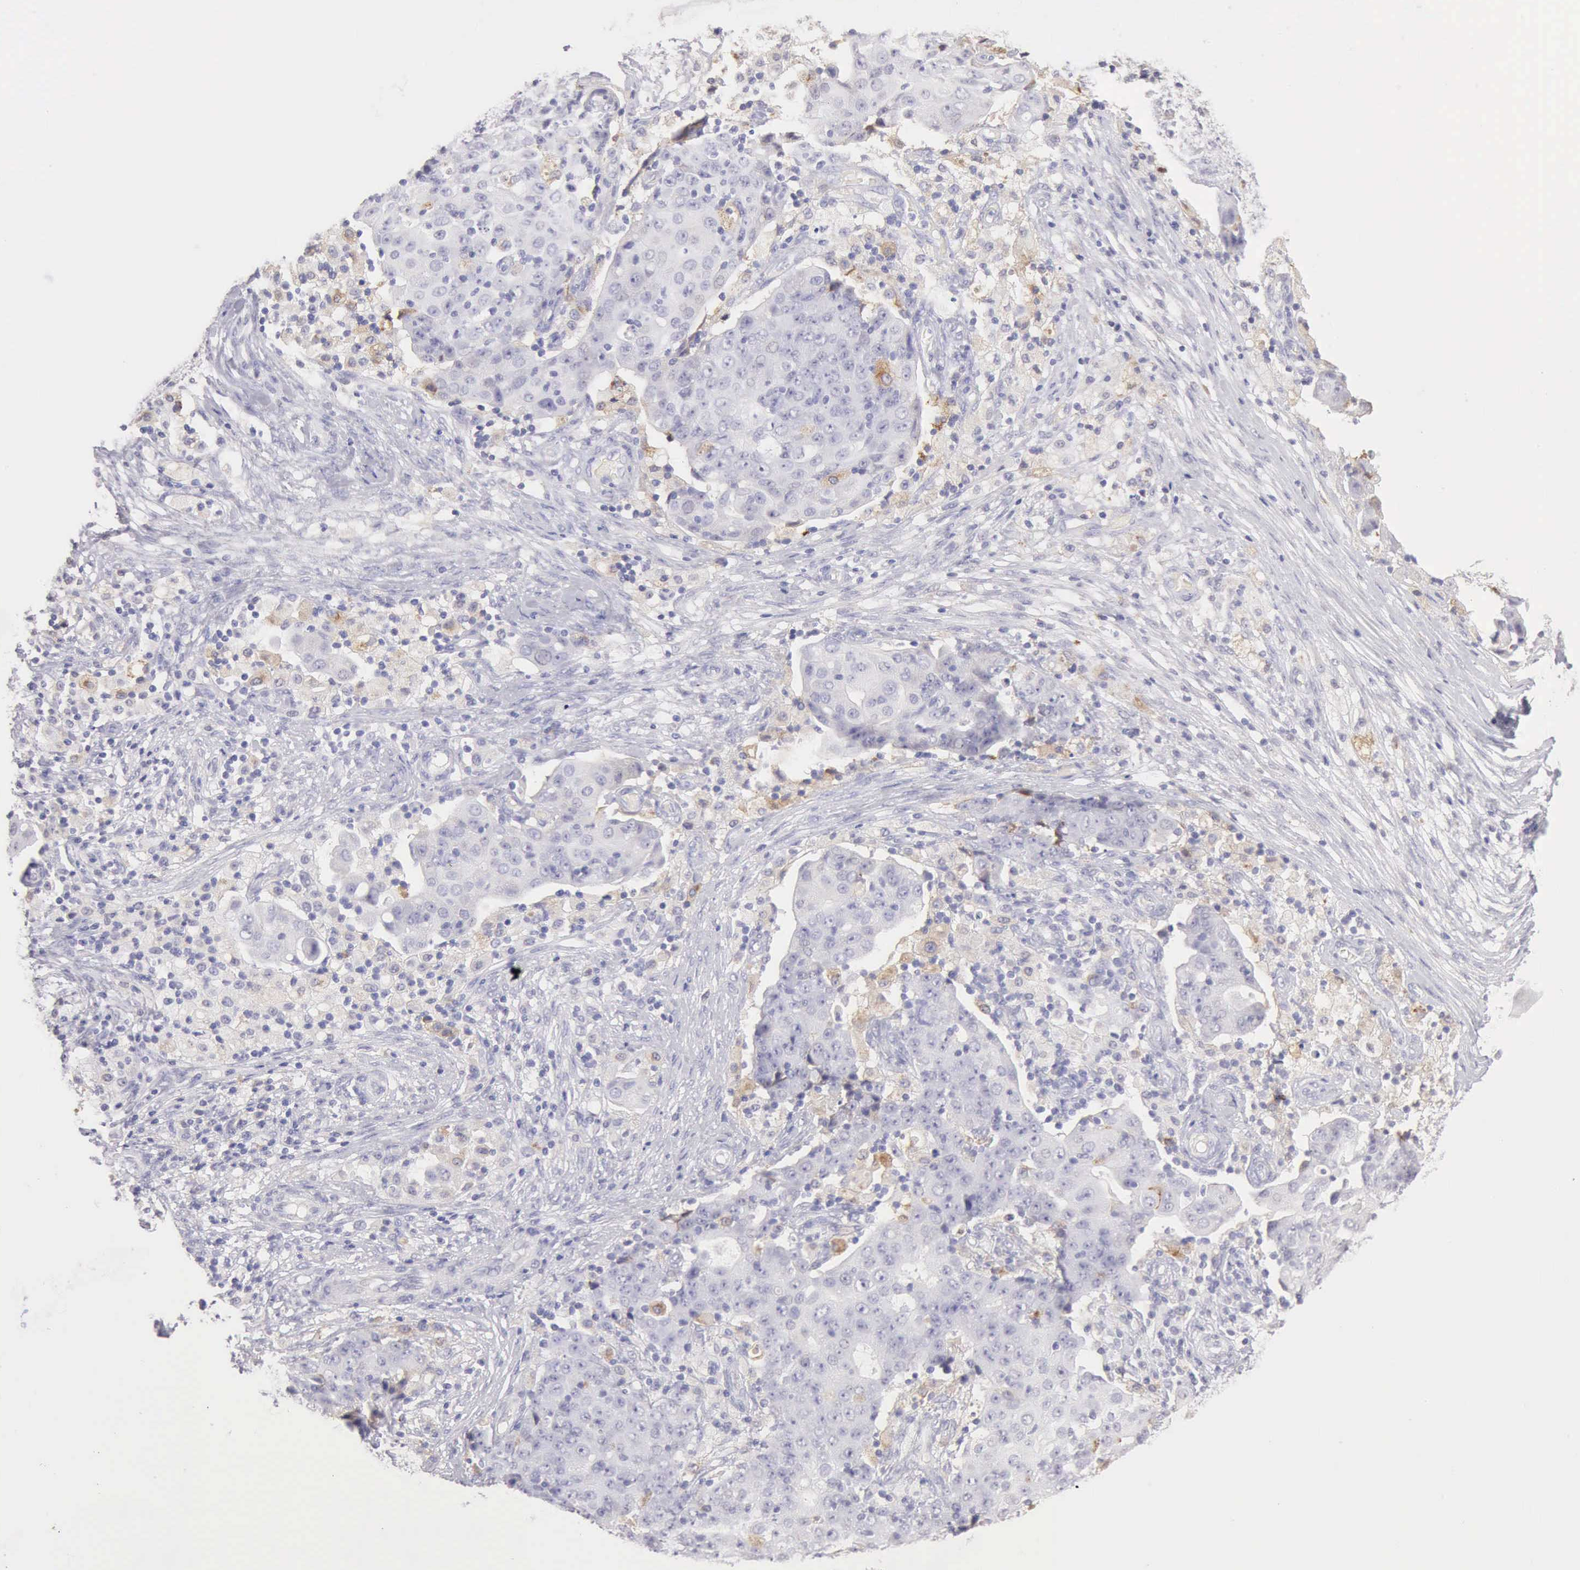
{"staining": {"intensity": "negative", "quantity": "none", "location": "none"}, "tissue": "ovarian cancer", "cell_type": "Tumor cells", "image_type": "cancer", "snomed": [{"axis": "morphology", "description": "Carcinoma, endometroid"}, {"axis": "topography", "description": "Ovary"}], "caption": "Immunohistochemistry micrograph of ovarian cancer stained for a protein (brown), which shows no expression in tumor cells. (Stains: DAB (3,3'-diaminobenzidine) immunohistochemistry (IHC) with hematoxylin counter stain, Microscopy: brightfield microscopy at high magnification).", "gene": "RNASE1", "patient": {"sex": "female", "age": 42}}